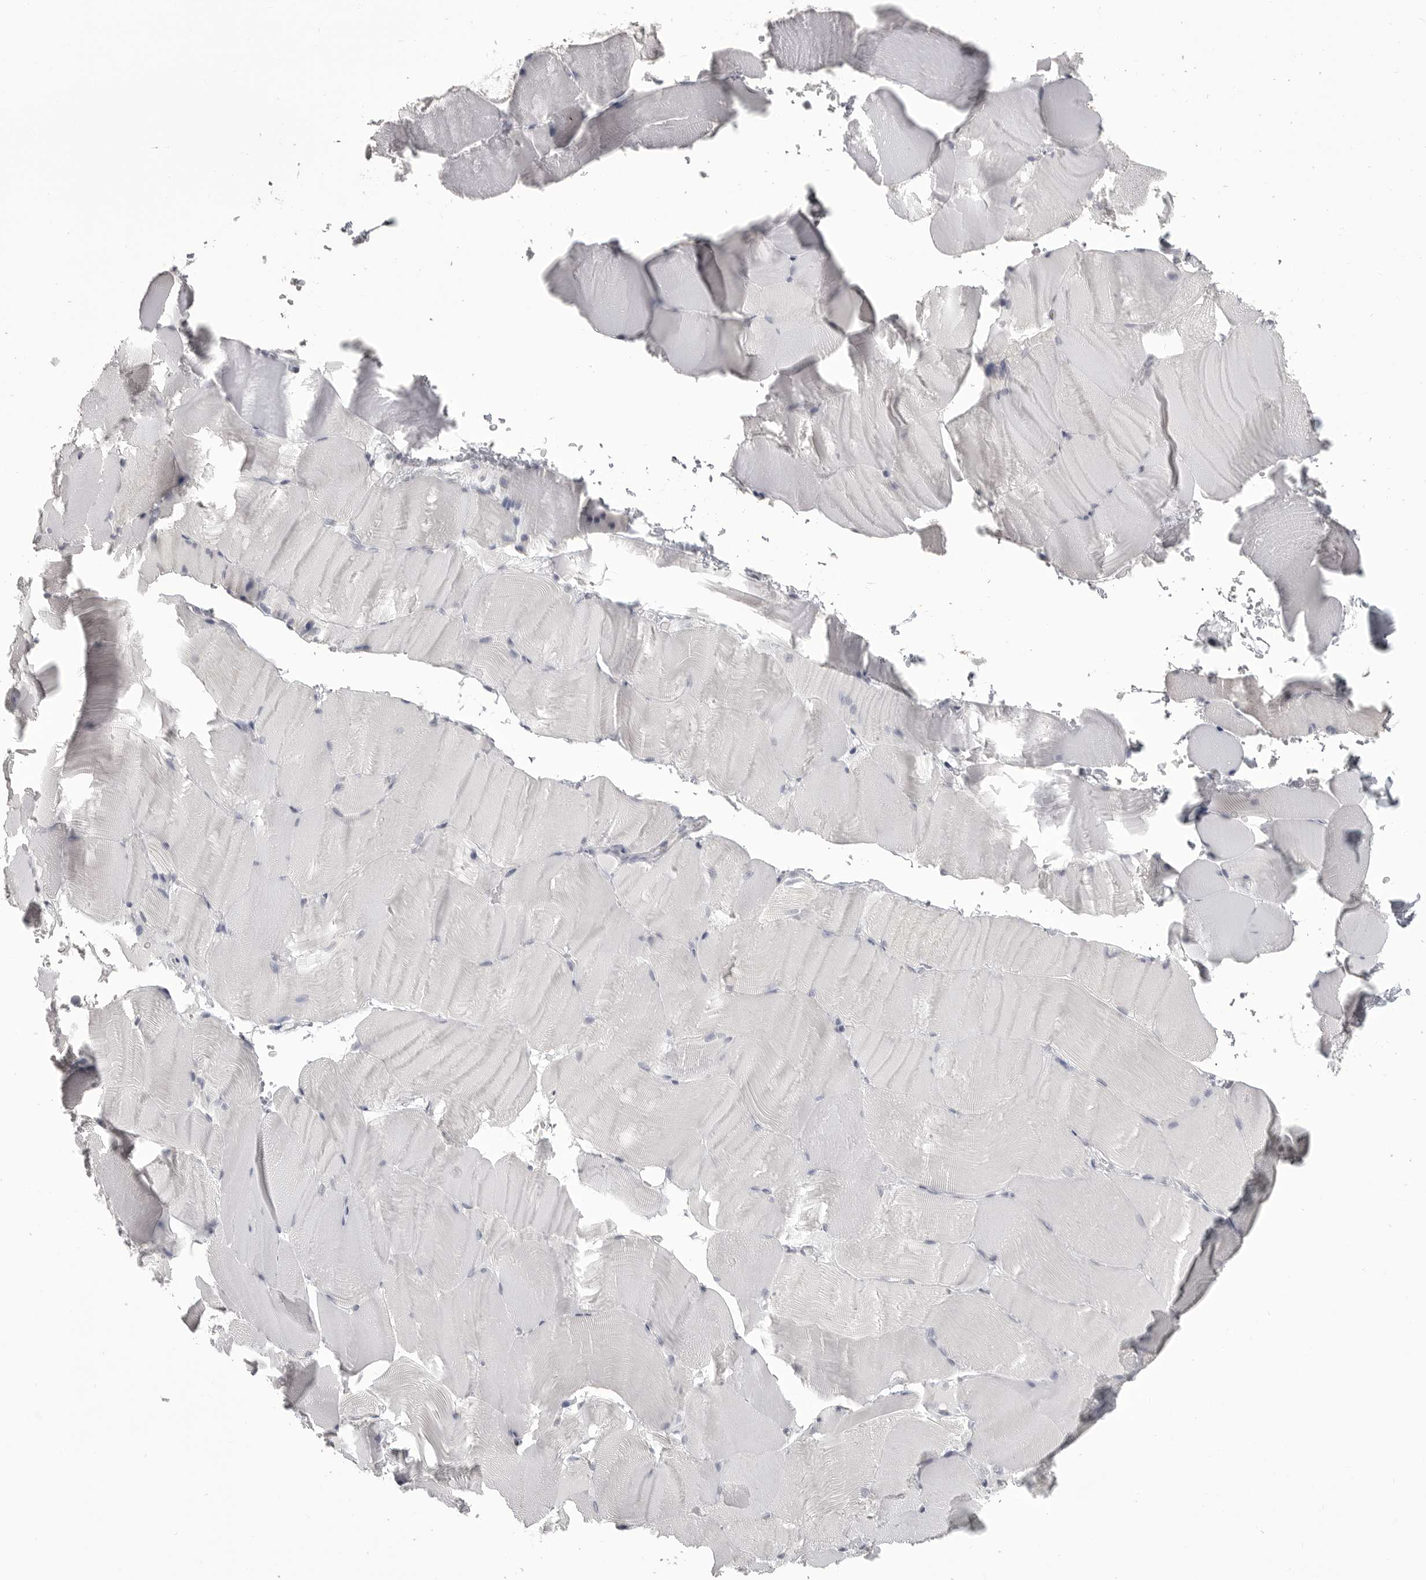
{"staining": {"intensity": "negative", "quantity": "none", "location": "none"}, "tissue": "skeletal muscle", "cell_type": "Myocytes", "image_type": "normal", "snomed": [{"axis": "morphology", "description": "Normal tissue, NOS"}, {"axis": "topography", "description": "Skeletal muscle"}, {"axis": "topography", "description": "Parathyroid gland"}], "caption": "This is an immunohistochemistry micrograph of benign human skeletal muscle. There is no staining in myocytes.", "gene": "TIMP1", "patient": {"sex": "female", "age": 37}}